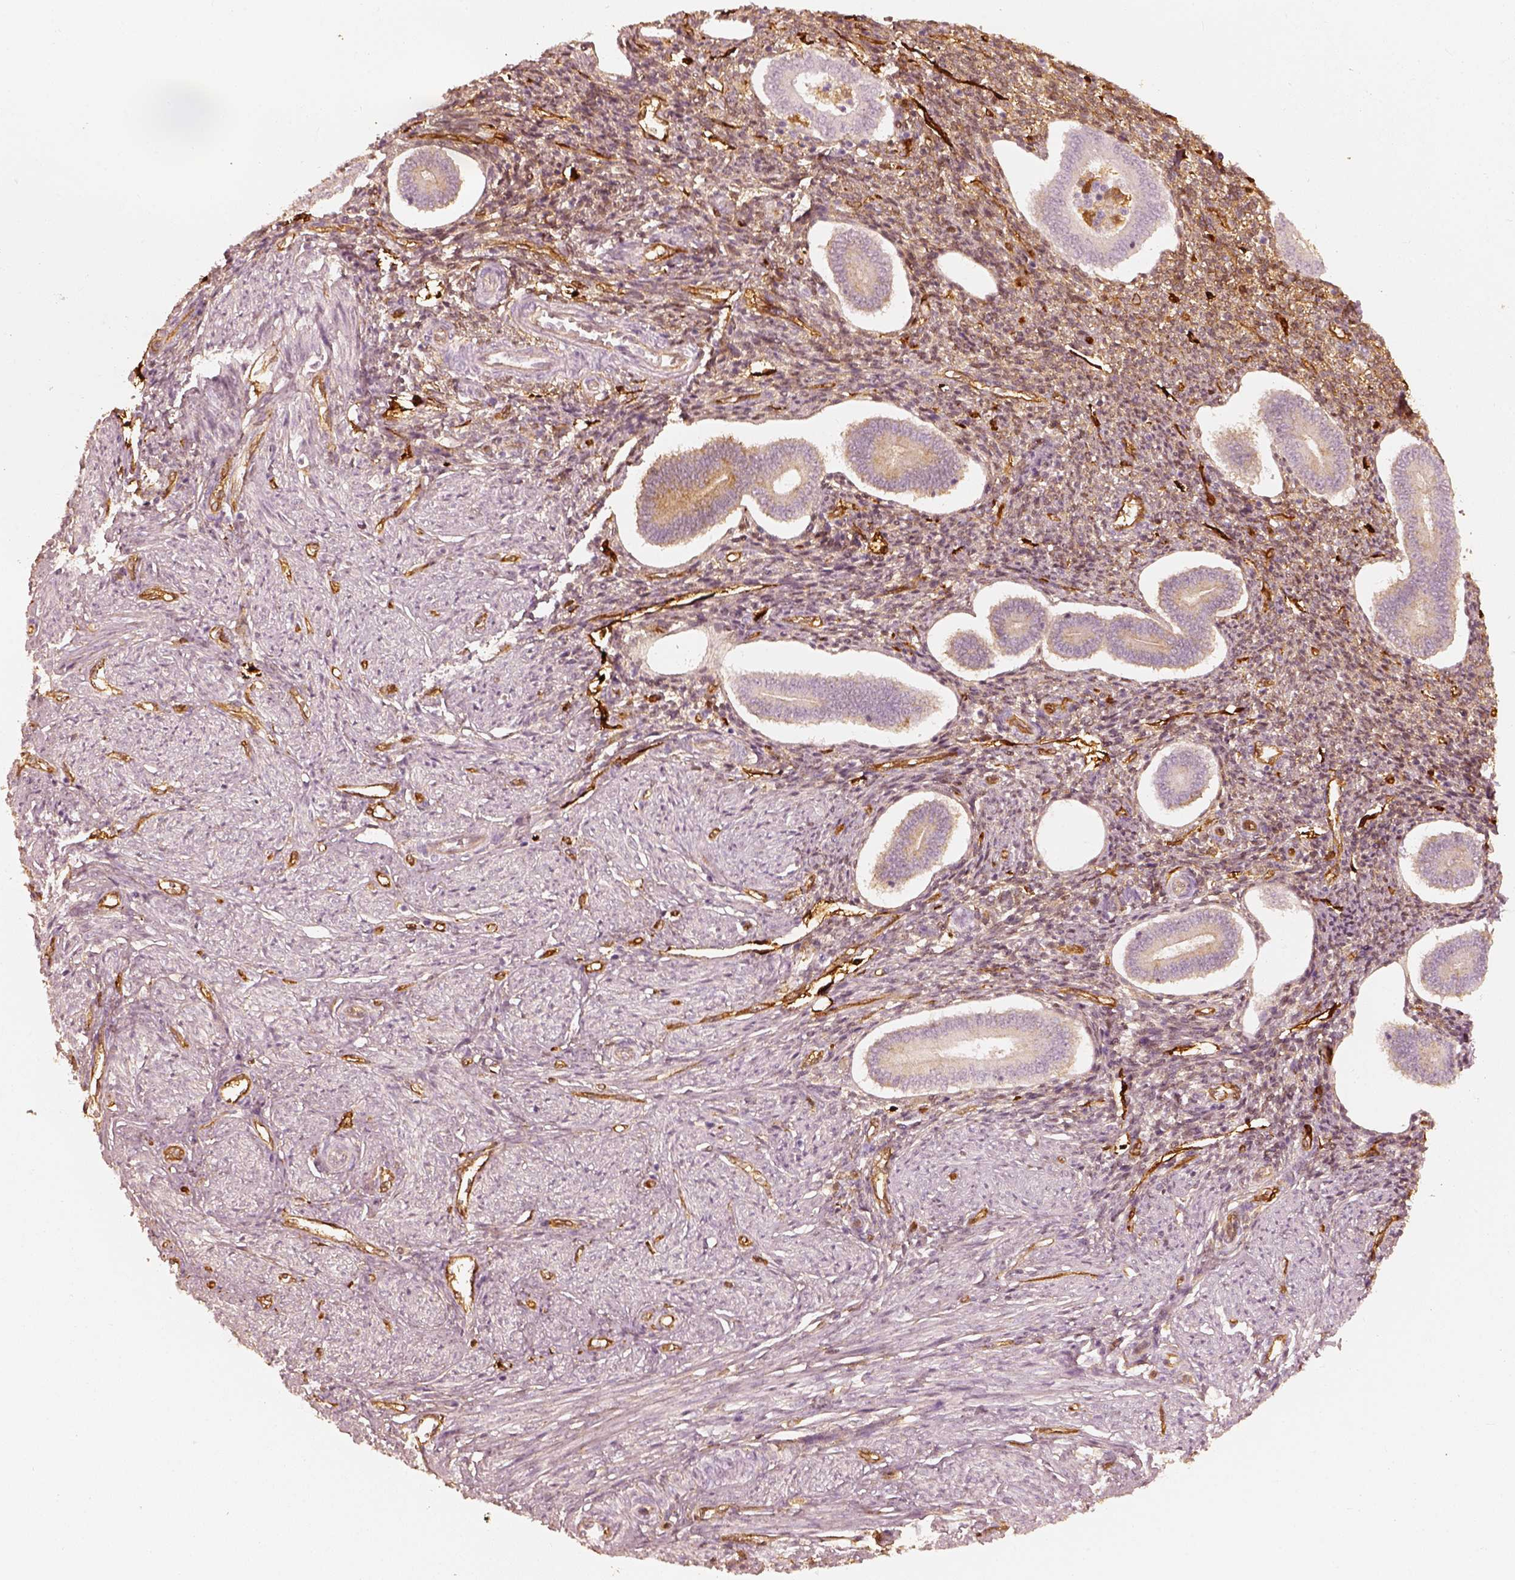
{"staining": {"intensity": "moderate", "quantity": ">75%", "location": "cytoplasmic/membranous"}, "tissue": "endometrium", "cell_type": "Cells in endometrial stroma", "image_type": "normal", "snomed": [{"axis": "morphology", "description": "Normal tissue, NOS"}, {"axis": "topography", "description": "Endometrium"}], "caption": "DAB (3,3'-diaminobenzidine) immunohistochemical staining of benign human endometrium exhibits moderate cytoplasmic/membranous protein expression in approximately >75% of cells in endometrial stroma. (brown staining indicates protein expression, while blue staining denotes nuclei).", "gene": "FSCN1", "patient": {"sex": "female", "age": 40}}